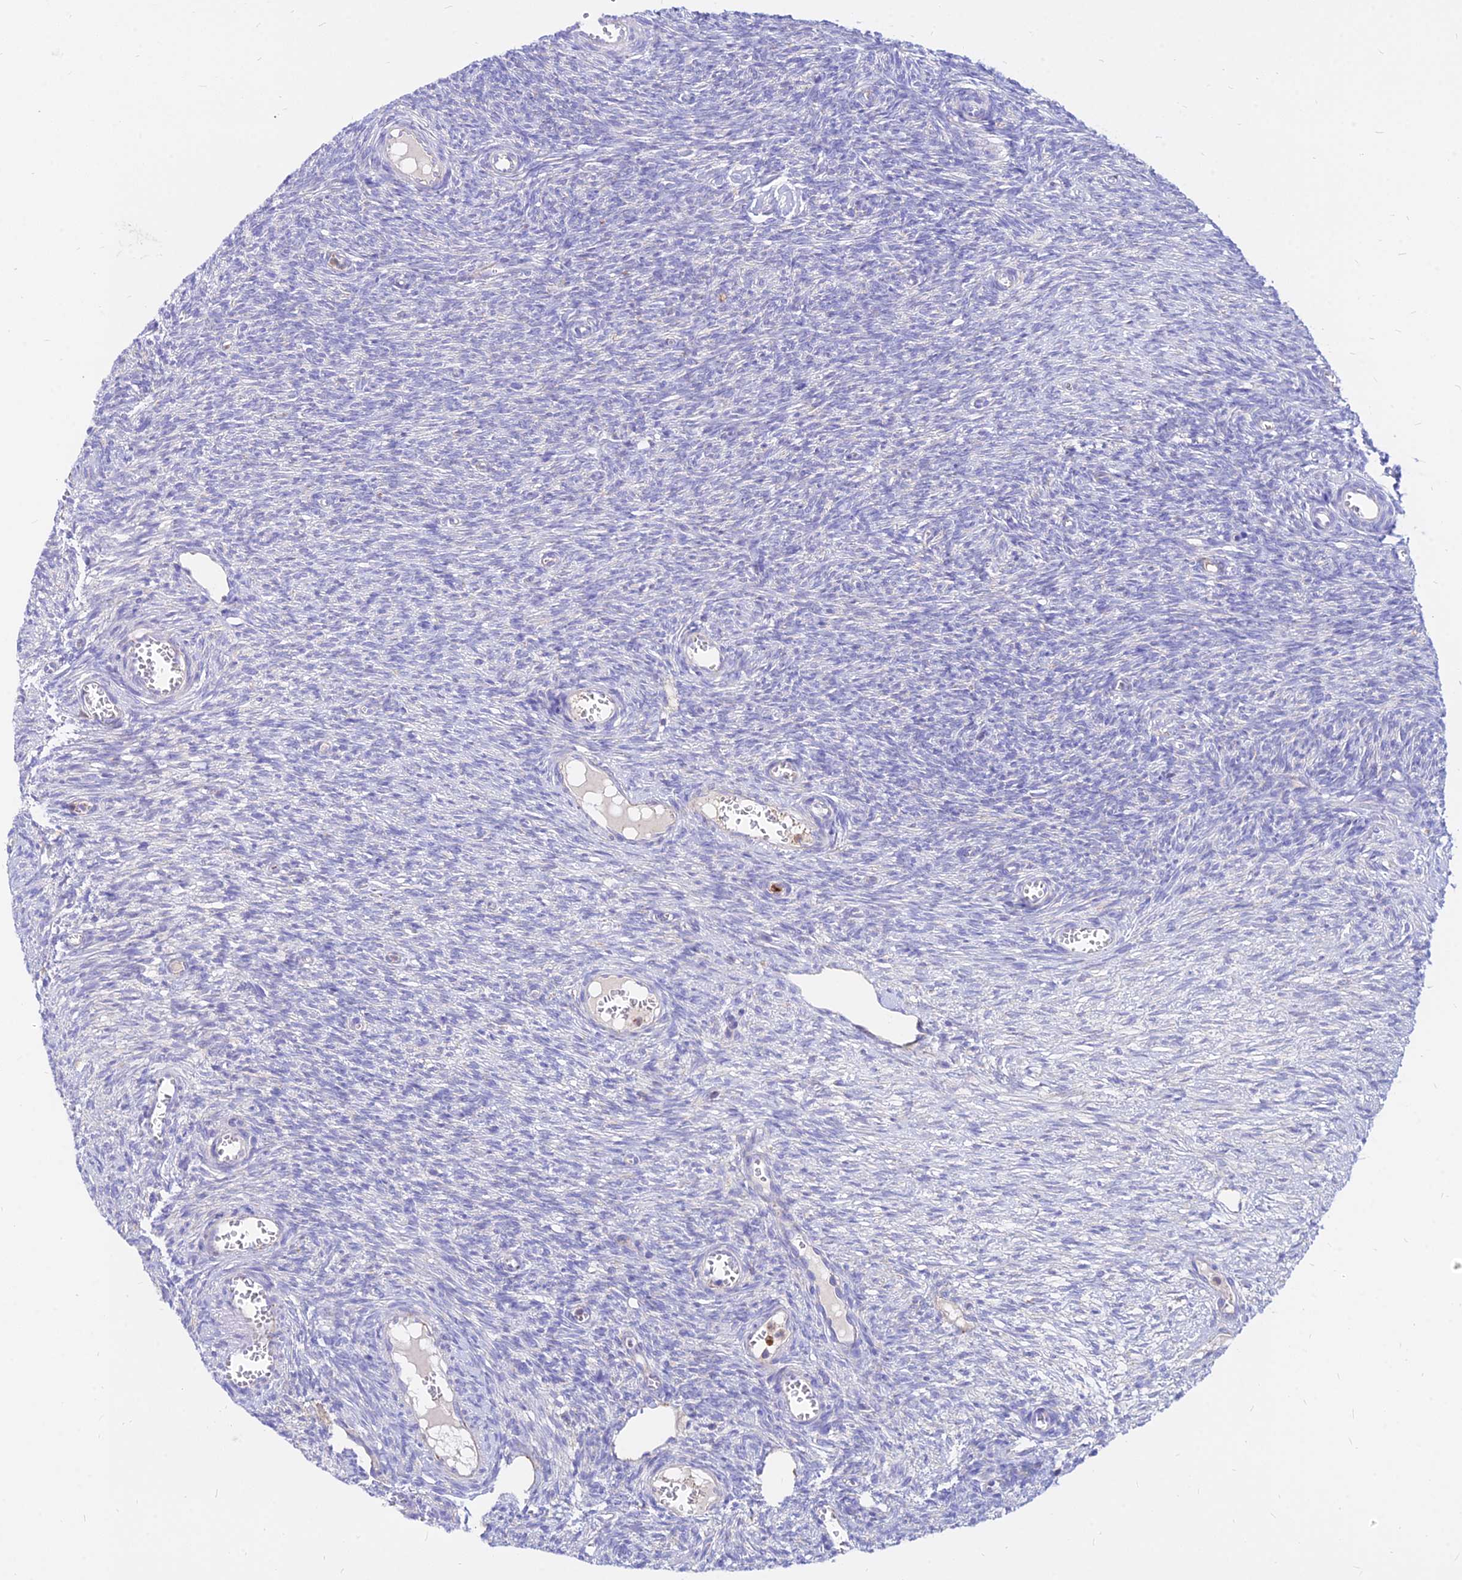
{"staining": {"intensity": "negative", "quantity": "none", "location": "none"}, "tissue": "ovary", "cell_type": "Ovarian stroma cells", "image_type": "normal", "snomed": [{"axis": "morphology", "description": "Normal tissue, NOS"}, {"axis": "topography", "description": "Ovary"}], "caption": "This is a image of immunohistochemistry (IHC) staining of unremarkable ovary, which shows no staining in ovarian stroma cells.", "gene": "AGTRAP", "patient": {"sex": "female", "age": 44}}